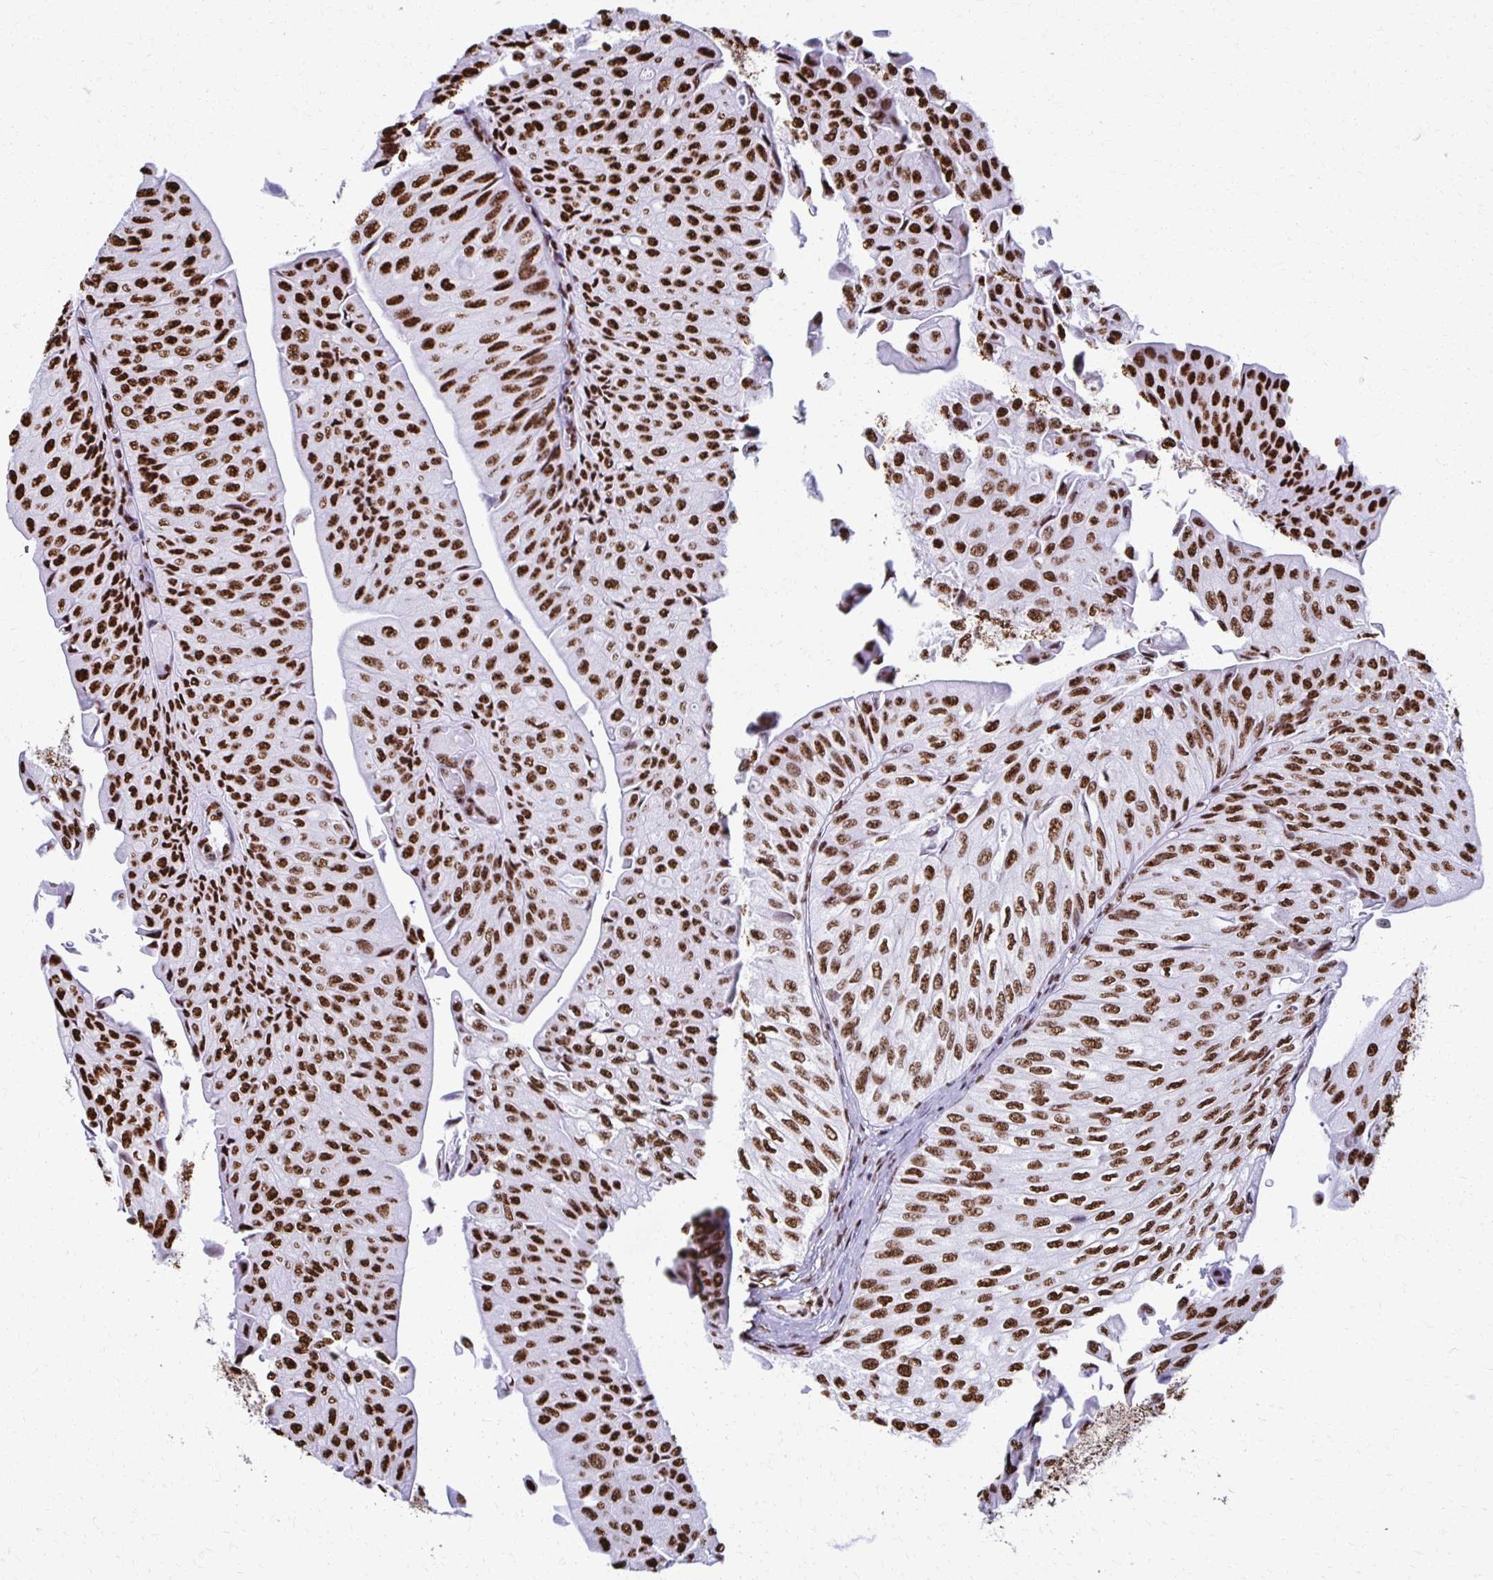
{"staining": {"intensity": "strong", "quantity": ">75%", "location": "nuclear"}, "tissue": "urothelial cancer", "cell_type": "Tumor cells", "image_type": "cancer", "snomed": [{"axis": "morphology", "description": "Urothelial carcinoma, NOS"}, {"axis": "topography", "description": "Urinary bladder"}], "caption": "Protein staining of transitional cell carcinoma tissue reveals strong nuclear positivity in about >75% of tumor cells.", "gene": "NONO", "patient": {"sex": "male", "age": 62}}